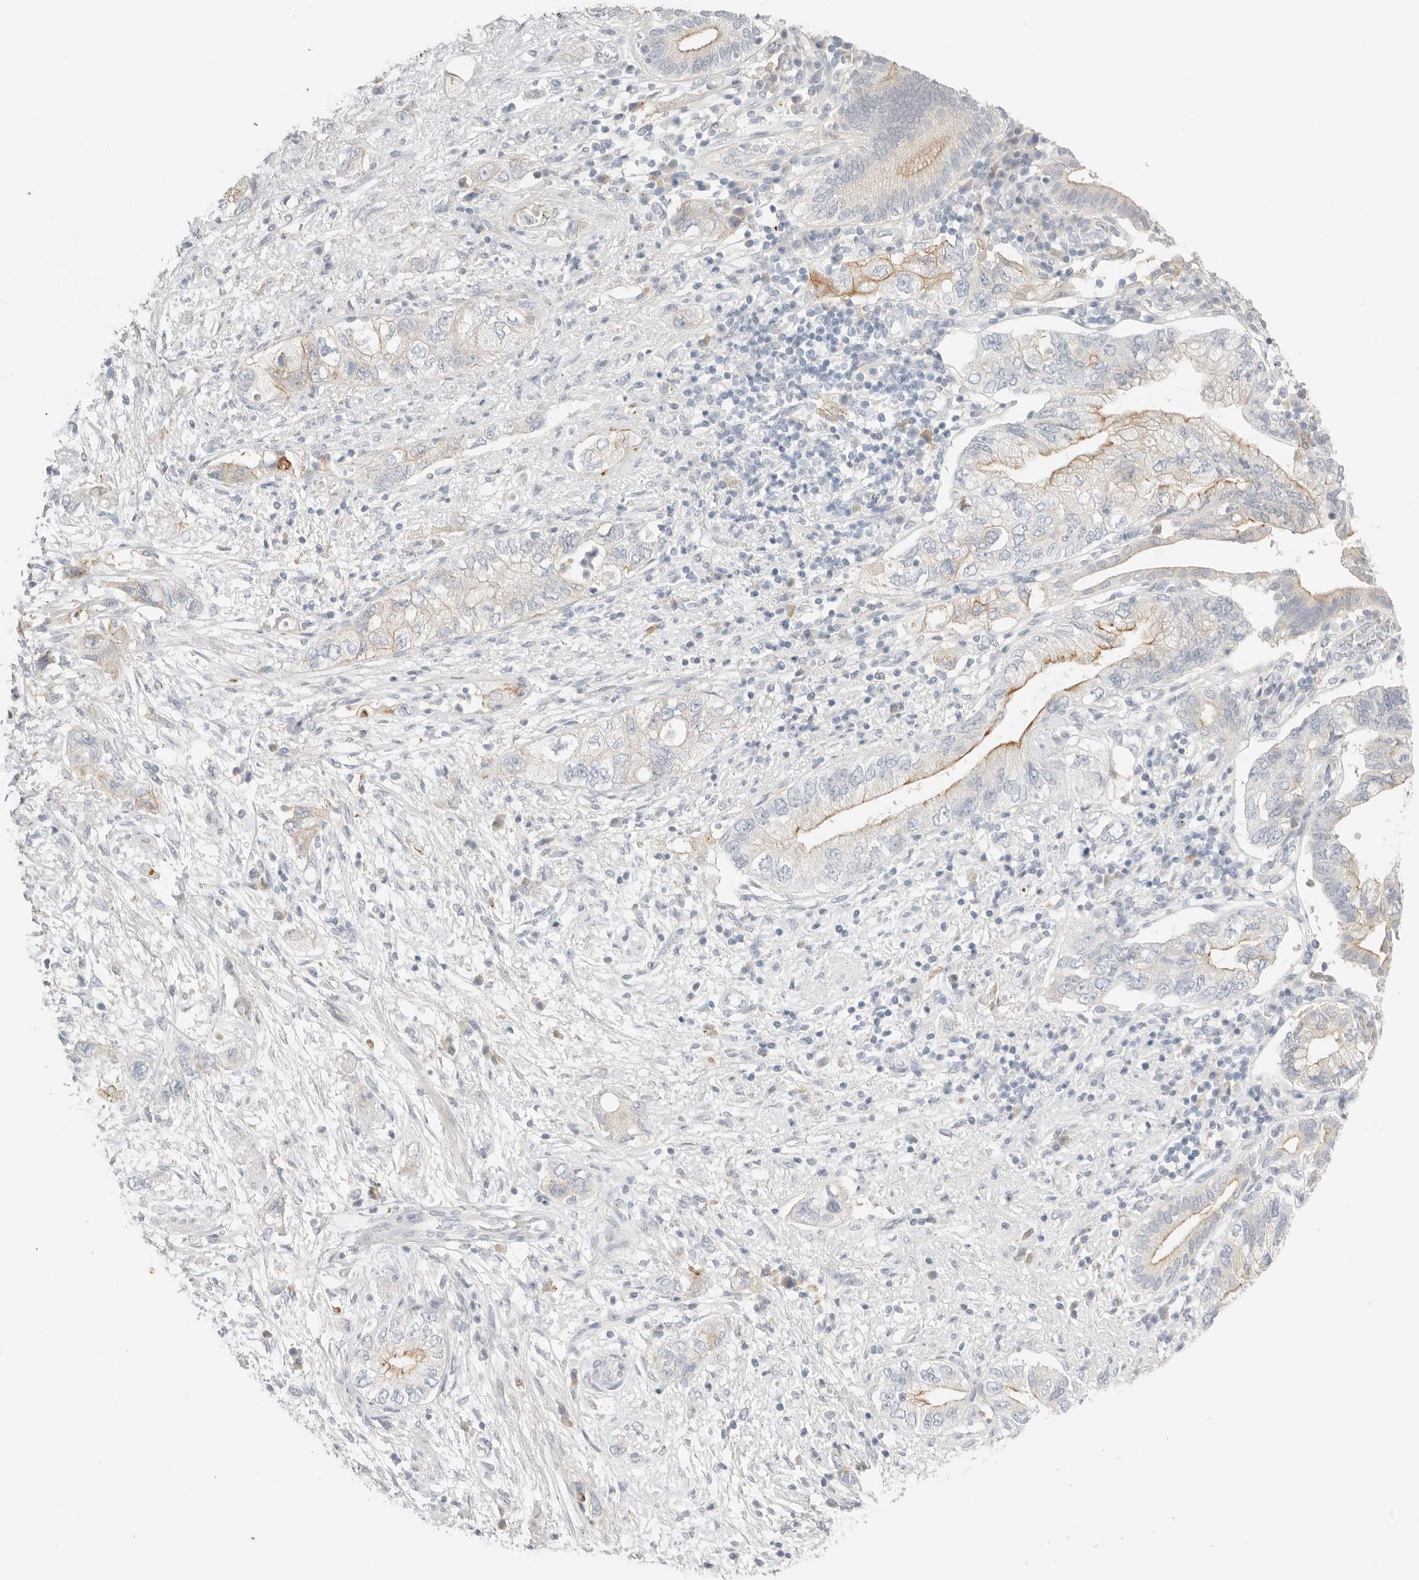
{"staining": {"intensity": "moderate", "quantity": "<25%", "location": "cytoplasmic/membranous"}, "tissue": "pancreatic cancer", "cell_type": "Tumor cells", "image_type": "cancer", "snomed": [{"axis": "morphology", "description": "Adenocarcinoma, NOS"}, {"axis": "topography", "description": "Pancreas"}], "caption": "High-magnification brightfield microscopy of adenocarcinoma (pancreatic) stained with DAB (3,3'-diaminobenzidine) (brown) and counterstained with hematoxylin (blue). tumor cells exhibit moderate cytoplasmic/membranous positivity is appreciated in about<25% of cells.", "gene": "CEP120", "patient": {"sex": "female", "age": 73}}